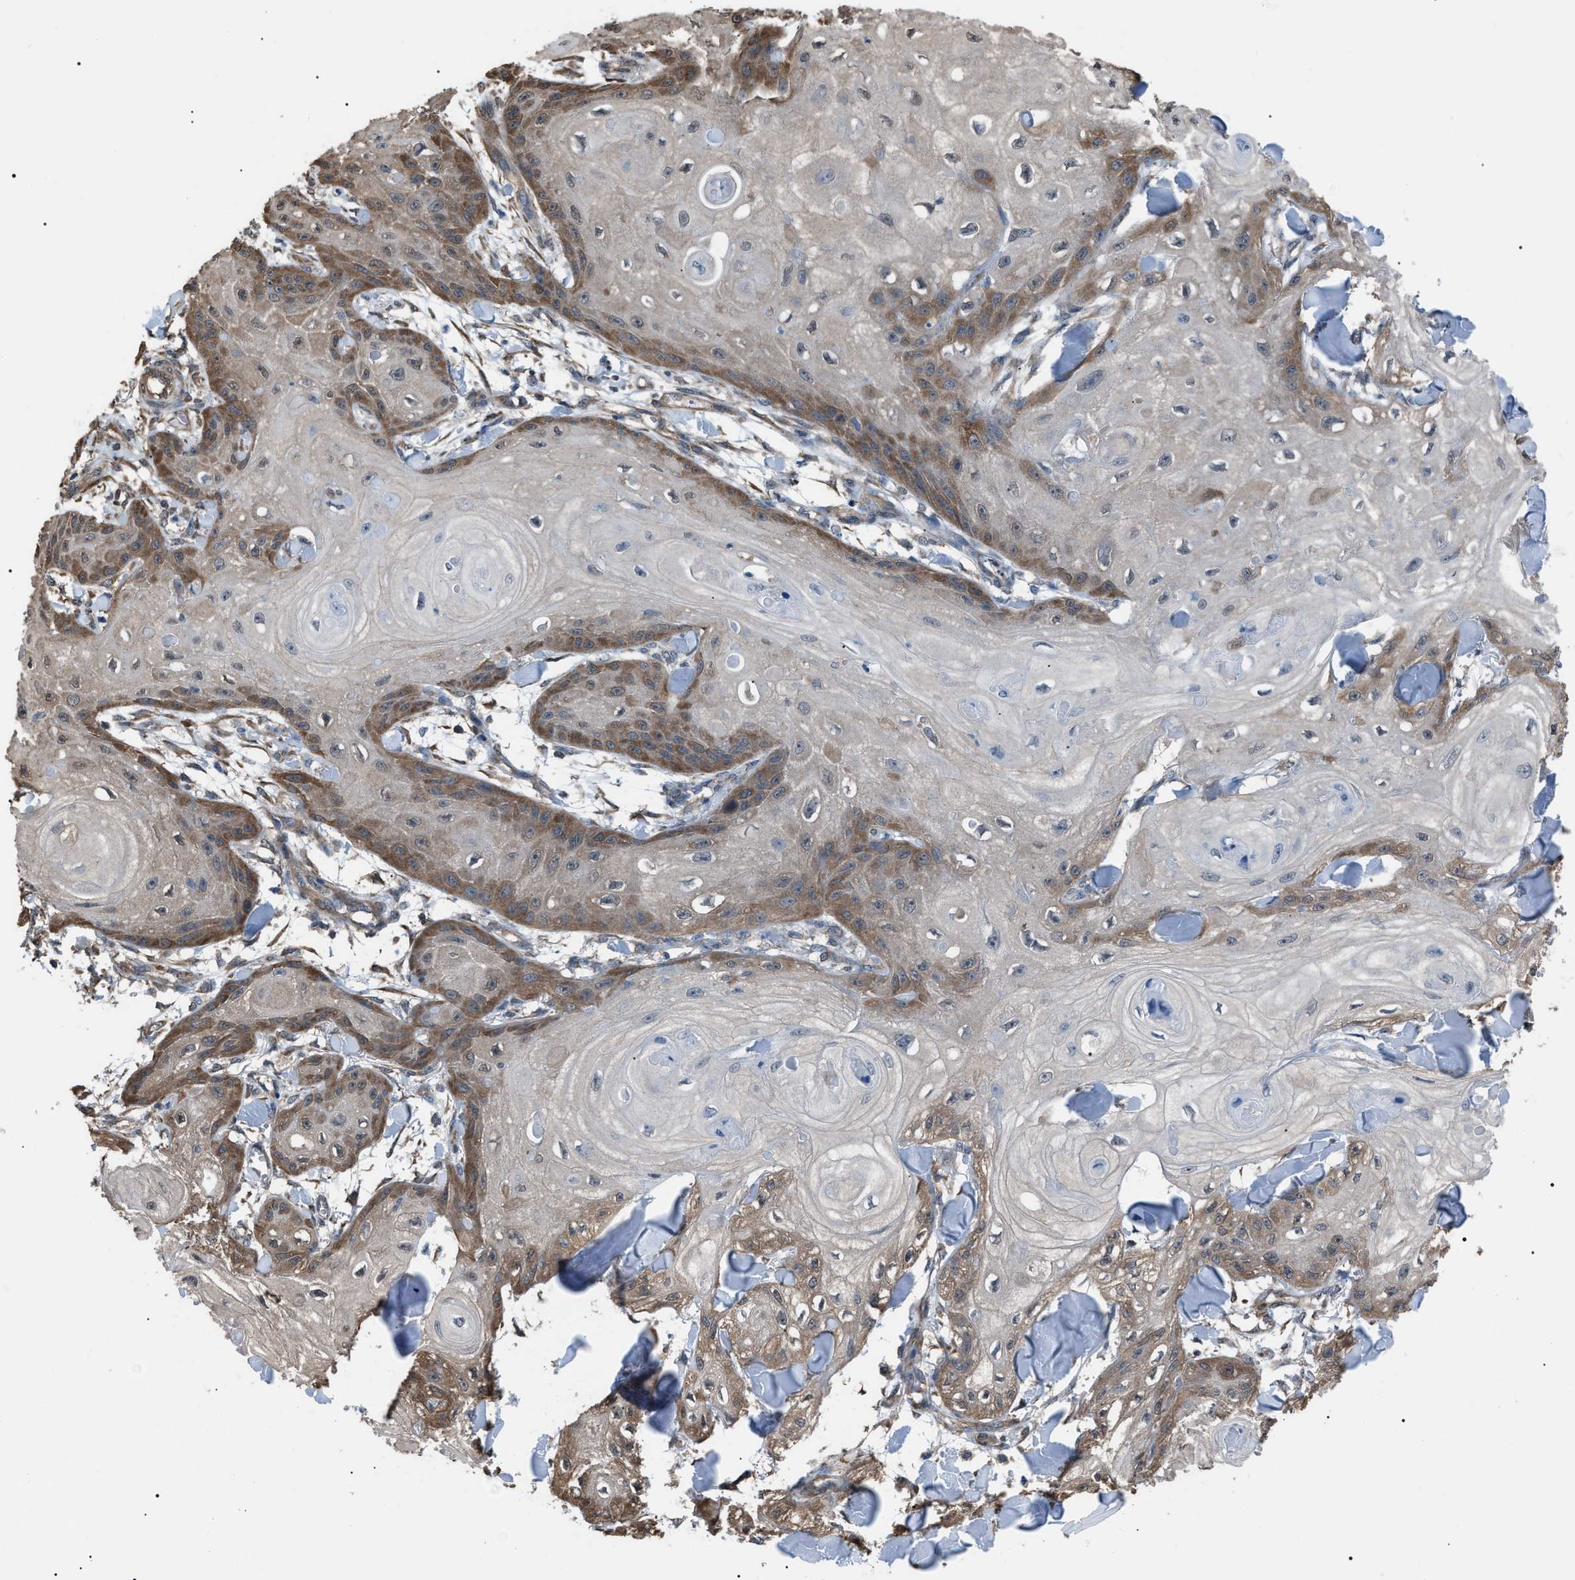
{"staining": {"intensity": "moderate", "quantity": "<25%", "location": "cytoplasmic/membranous"}, "tissue": "skin cancer", "cell_type": "Tumor cells", "image_type": "cancer", "snomed": [{"axis": "morphology", "description": "Squamous cell carcinoma, NOS"}, {"axis": "topography", "description": "Skin"}], "caption": "Skin cancer (squamous cell carcinoma) tissue reveals moderate cytoplasmic/membranous positivity in about <25% of tumor cells", "gene": "PDCD5", "patient": {"sex": "male", "age": 74}}